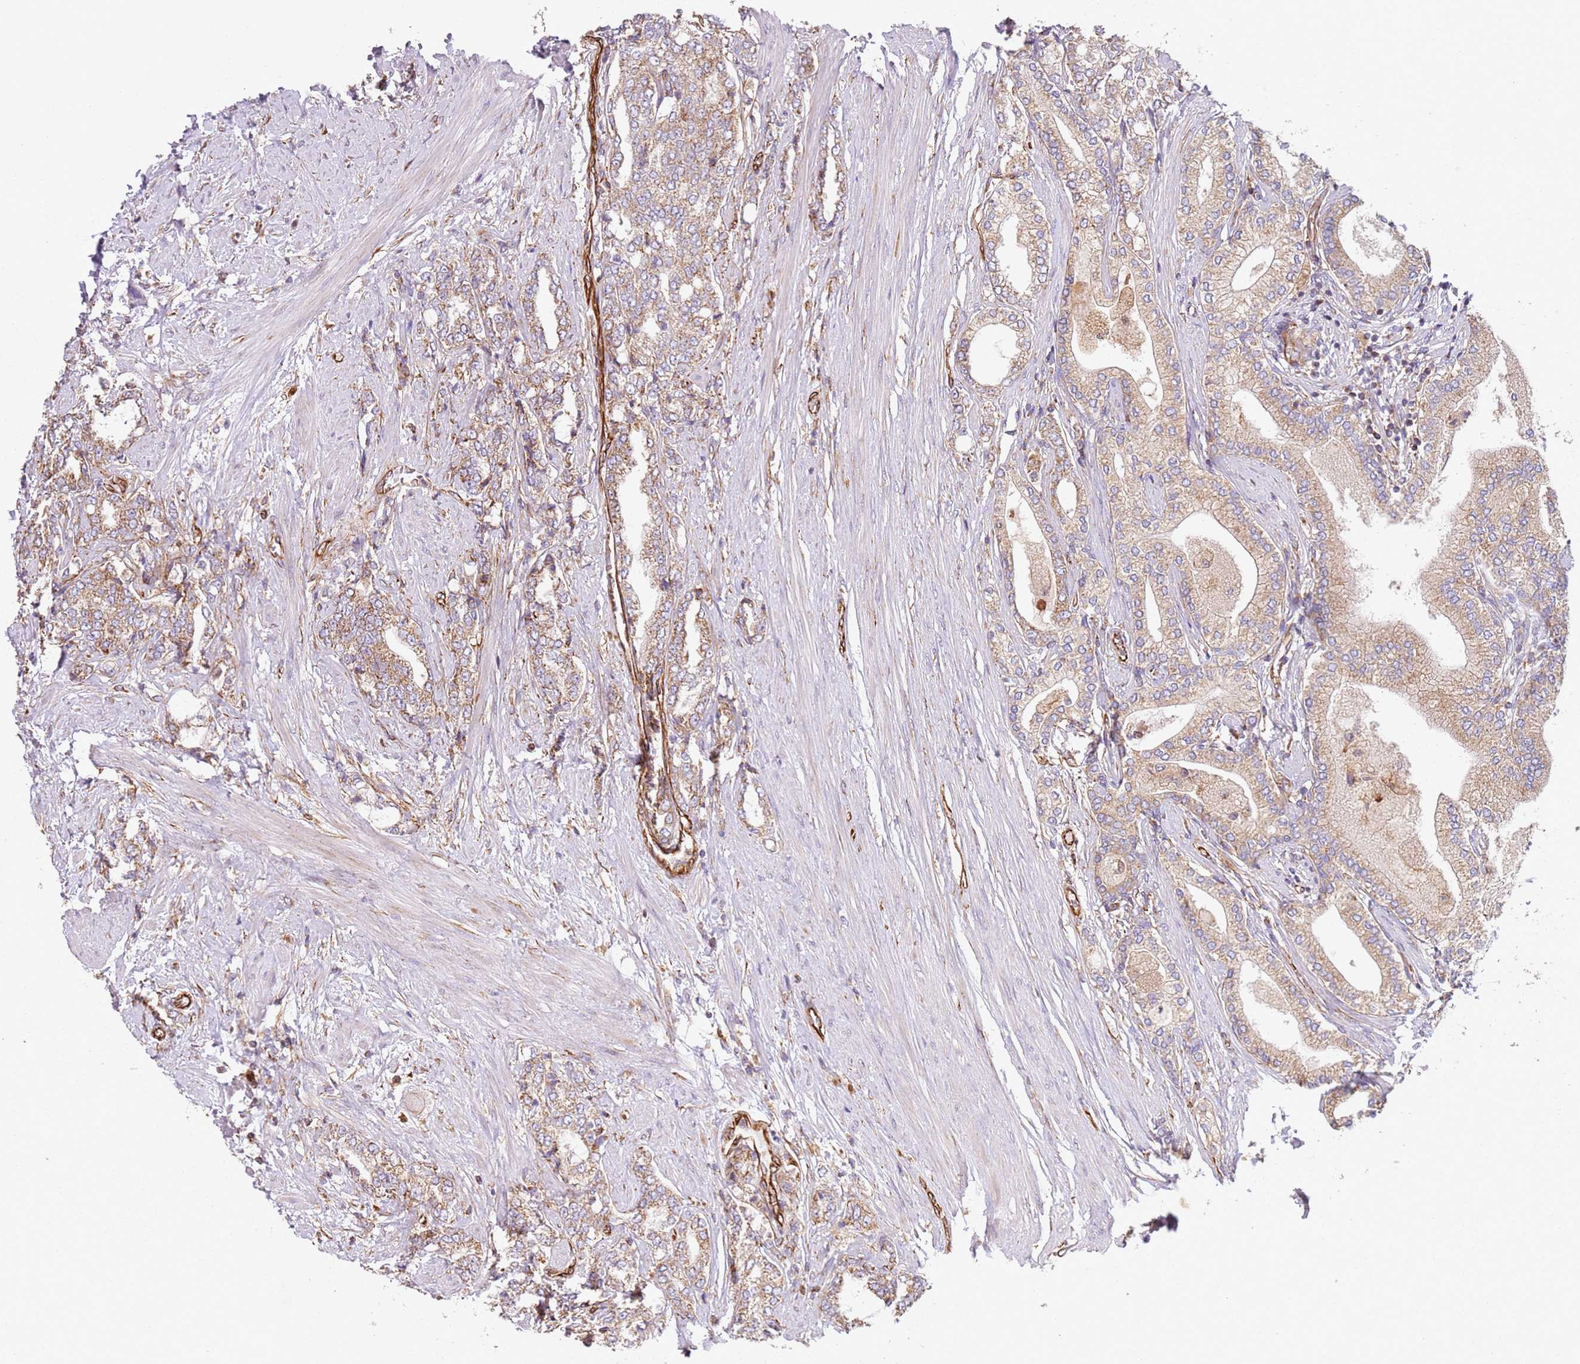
{"staining": {"intensity": "moderate", "quantity": ">75%", "location": "cytoplasmic/membranous"}, "tissue": "prostate cancer", "cell_type": "Tumor cells", "image_type": "cancer", "snomed": [{"axis": "morphology", "description": "Adenocarcinoma, High grade"}, {"axis": "topography", "description": "Prostate"}], "caption": "IHC image of neoplastic tissue: adenocarcinoma (high-grade) (prostate) stained using immunohistochemistry (IHC) shows medium levels of moderate protein expression localized specifically in the cytoplasmic/membranous of tumor cells, appearing as a cytoplasmic/membranous brown color.", "gene": "SNAPIN", "patient": {"sex": "male", "age": 64}}